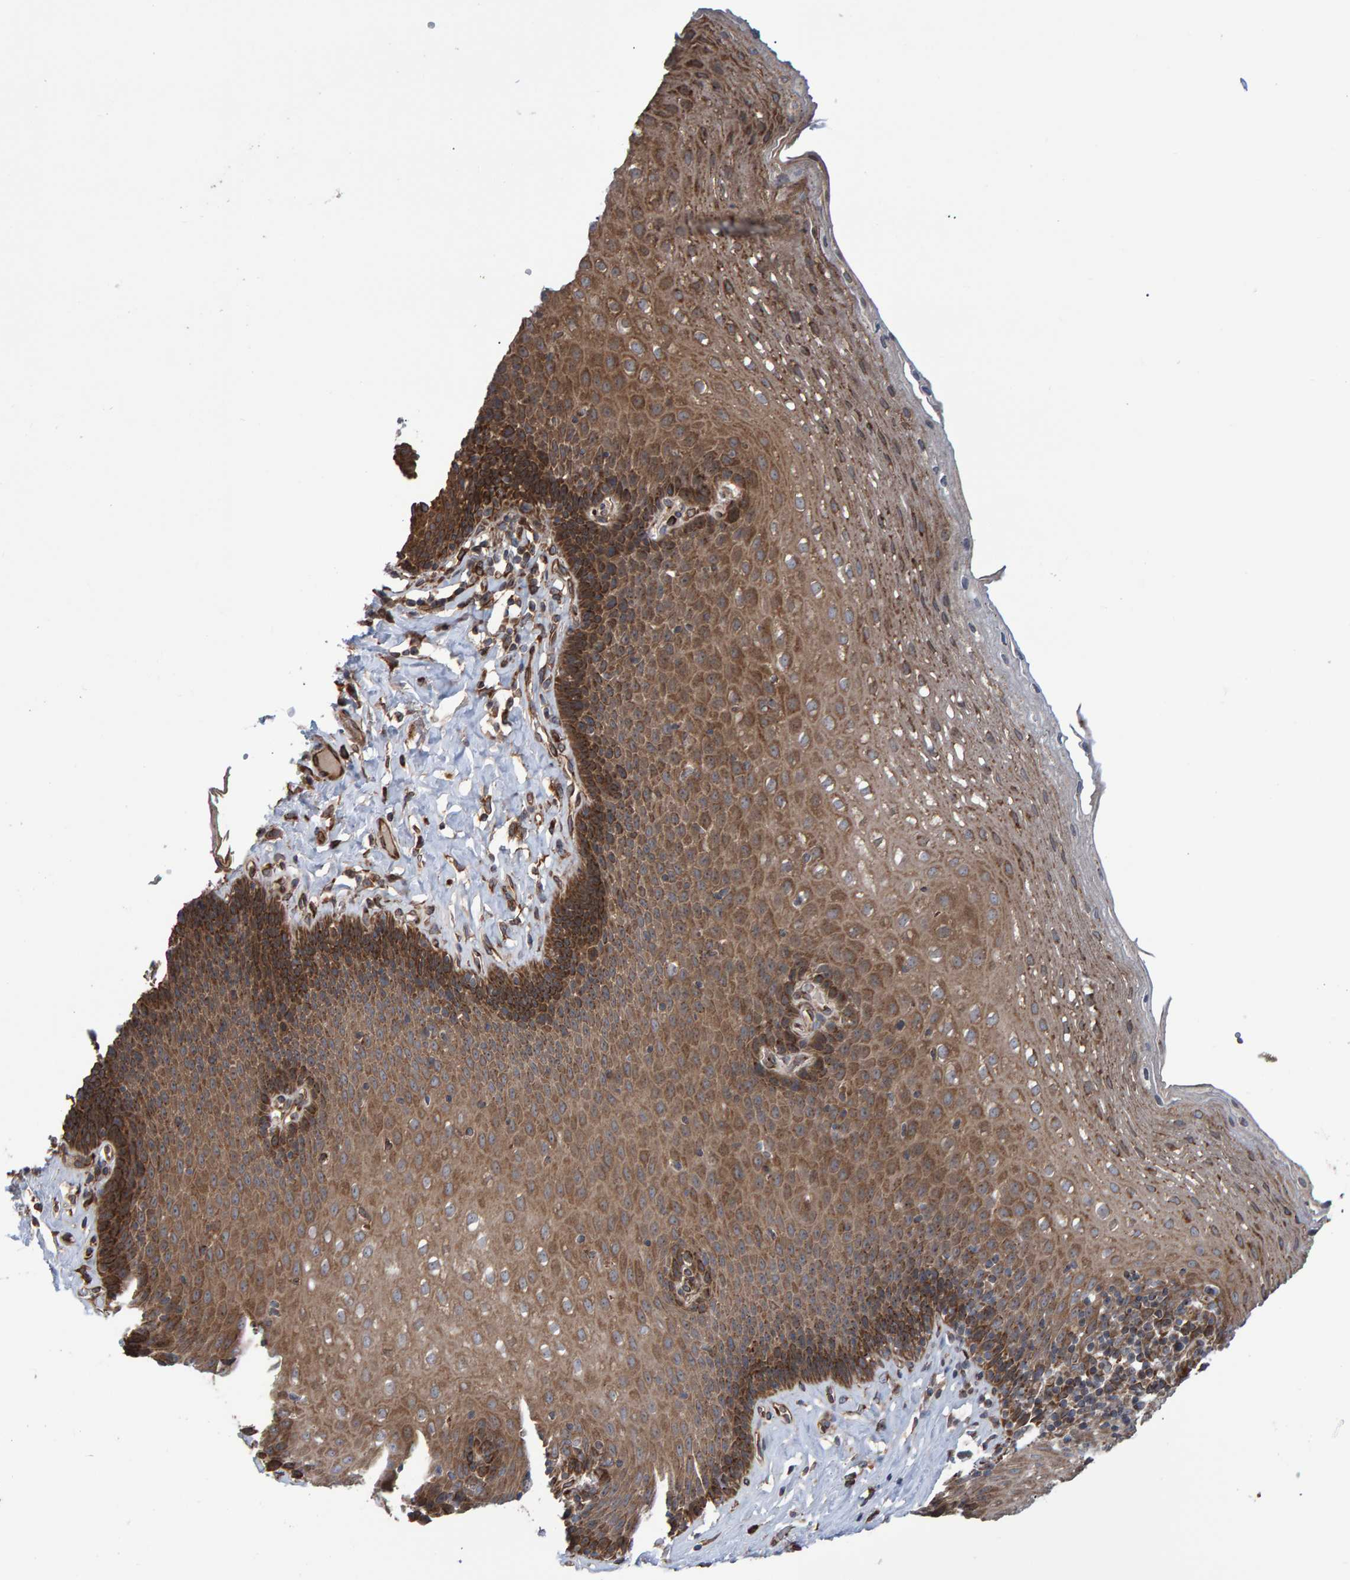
{"staining": {"intensity": "moderate", "quantity": ">75%", "location": "cytoplasmic/membranous"}, "tissue": "esophagus", "cell_type": "Squamous epithelial cells", "image_type": "normal", "snomed": [{"axis": "morphology", "description": "Normal tissue, NOS"}, {"axis": "topography", "description": "Esophagus"}], "caption": "Squamous epithelial cells display medium levels of moderate cytoplasmic/membranous expression in about >75% of cells in benign esophagus.", "gene": "FAM117A", "patient": {"sex": "female", "age": 66}}